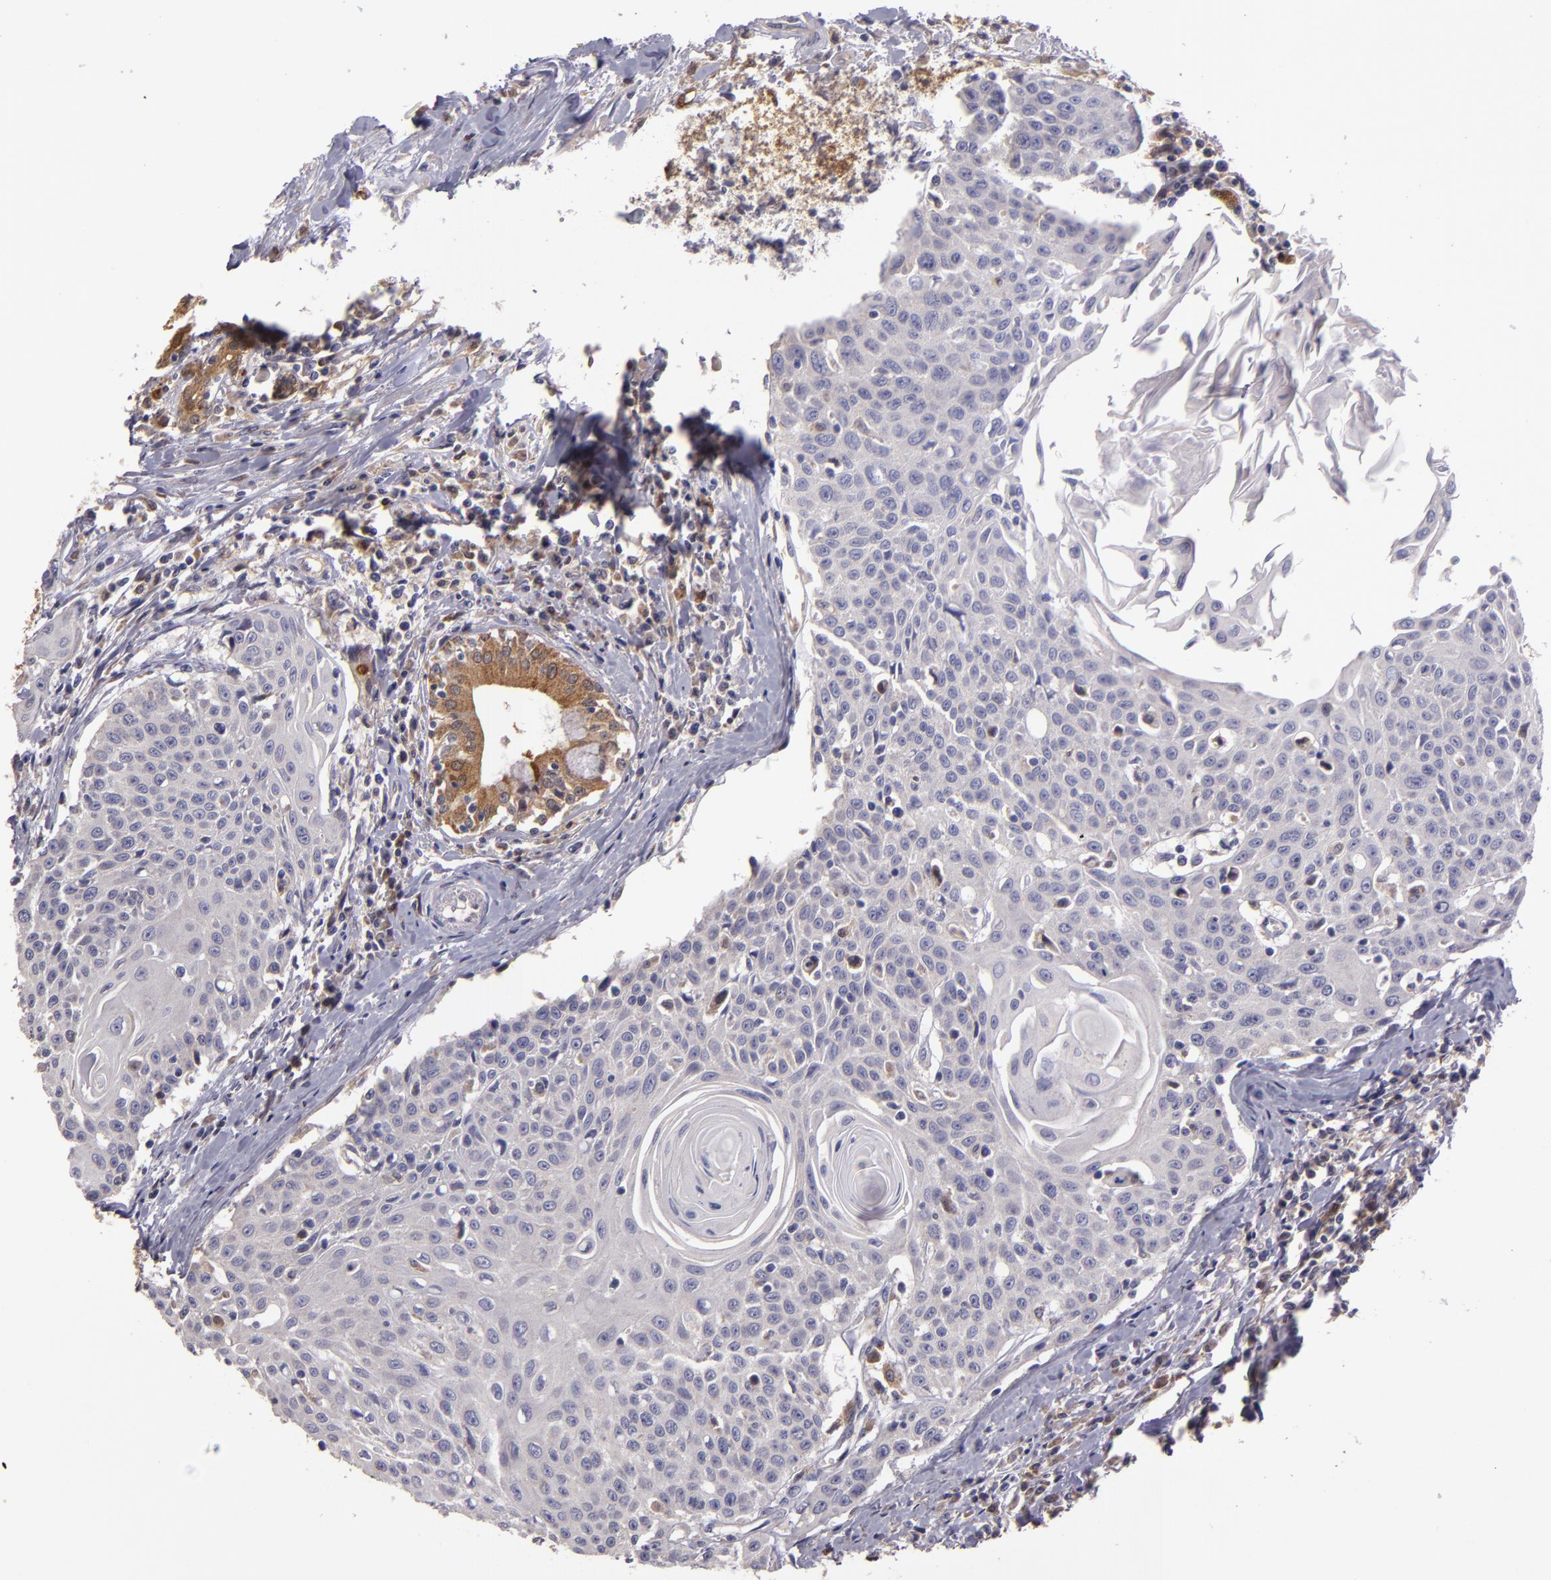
{"staining": {"intensity": "moderate", "quantity": "<25%", "location": "cytoplasmic/membranous"}, "tissue": "head and neck cancer", "cell_type": "Tumor cells", "image_type": "cancer", "snomed": [{"axis": "morphology", "description": "Squamous cell carcinoma, NOS"}, {"axis": "morphology", "description": "Squamous cell carcinoma, metastatic, NOS"}, {"axis": "topography", "description": "Lymph node"}, {"axis": "topography", "description": "Salivary gland"}, {"axis": "topography", "description": "Head-Neck"}], "caption": "Protein expression by immunohistochemistry (IHC) exhibits moderate cytoplasmic/membranous staining in approximately <25% of tumor cells in head and neck cancer (squamous cell carcinoma).", "gene": "FHIT", "patient": {"sex": "female", "age": 74}}